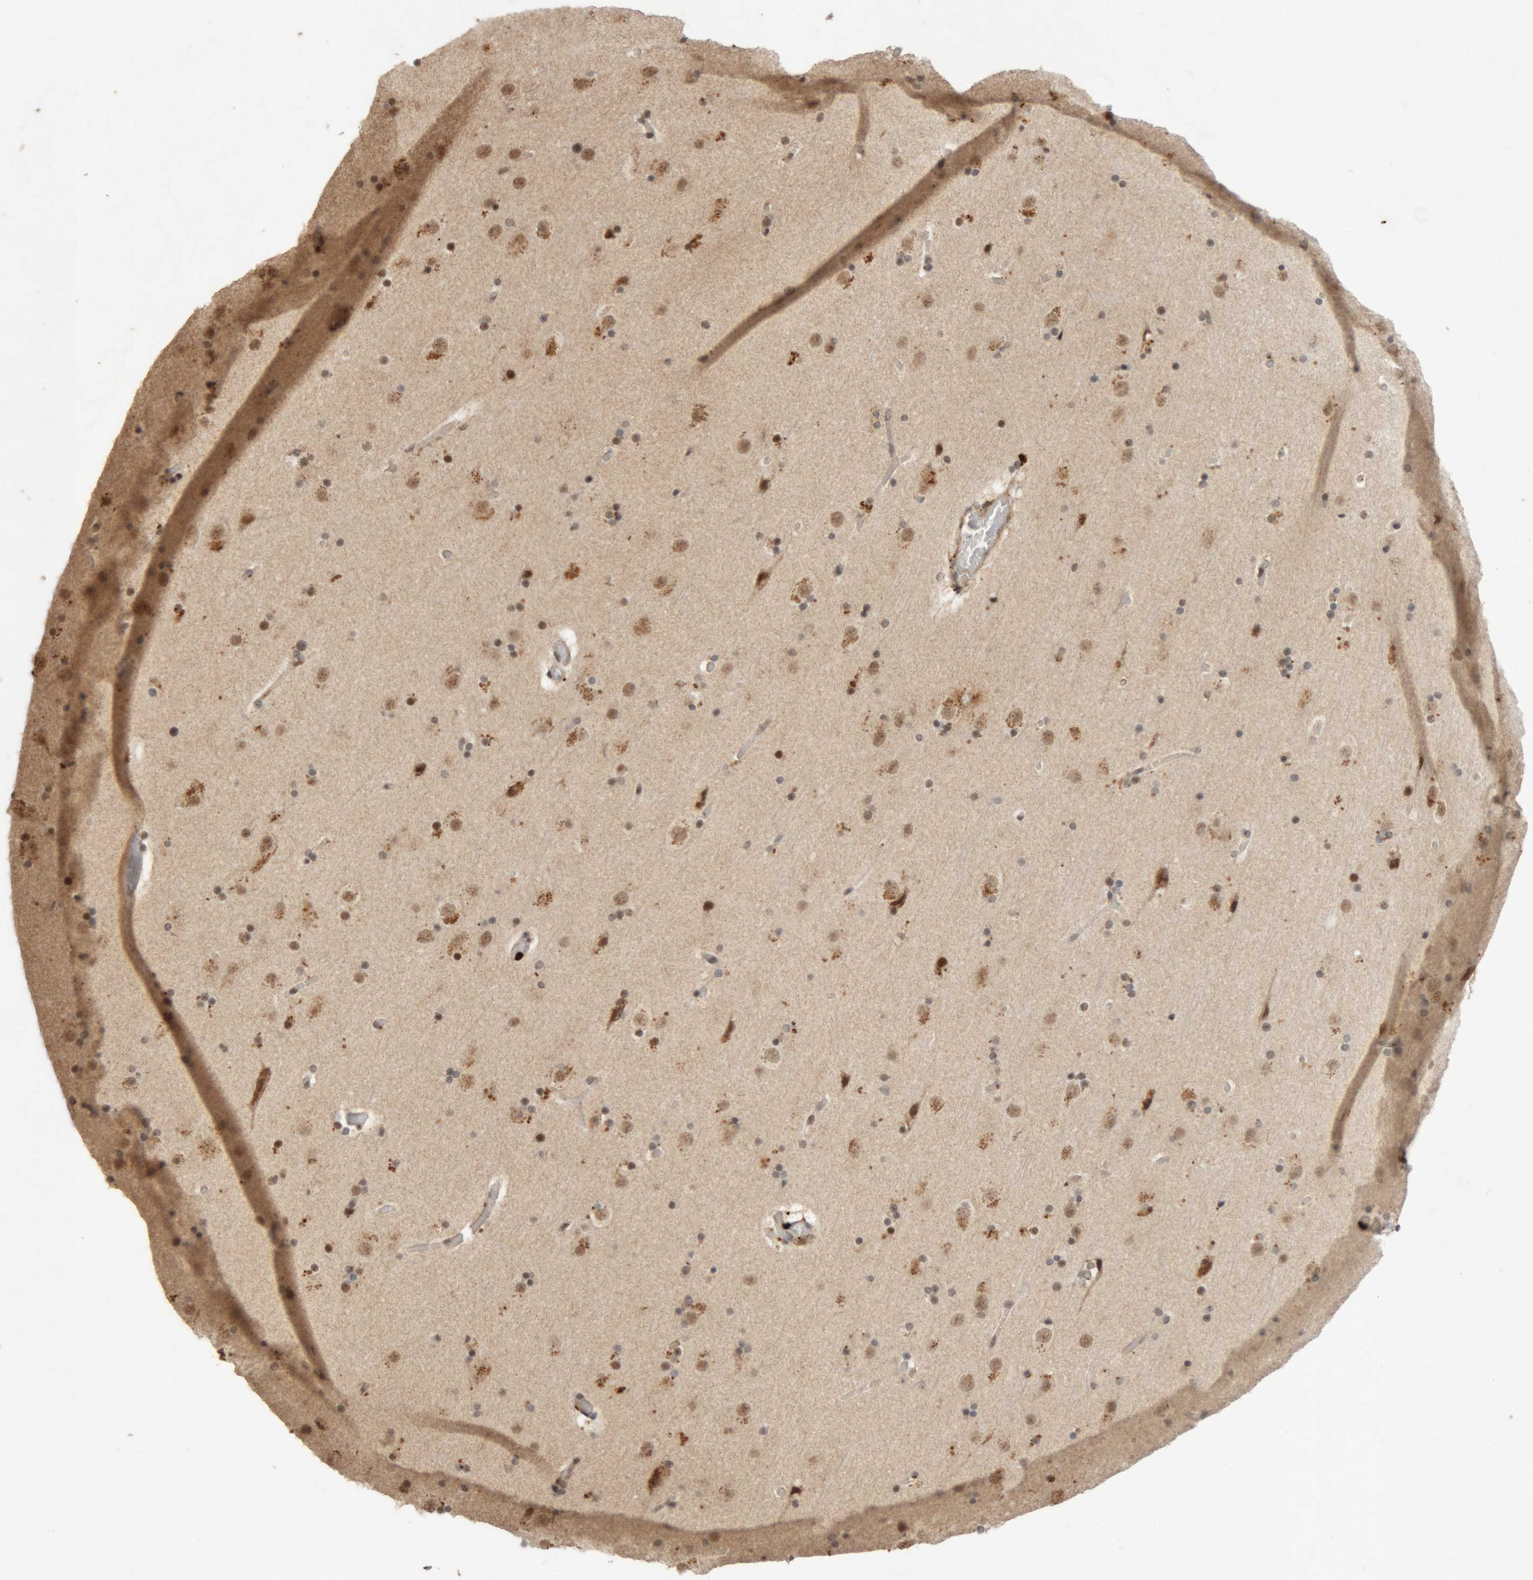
{"staining": {"intensity": "weak", "quantity": ">75%", "location": "cytoplasmic/membranous,nuclear"}, "tissue": "cerebral cortex", "cell_type": "Endothelial cells", "image_type": "normal", "snomed": [{"axis": "morphology", "description": "Normal tissue, NOS"}, {"axis": "topography", "description": "Cerebral cortex"}], "caption": "The micrograph exhibits staining of benign cerebral cortex, revealing weak cytoplasmic/membranous,nuclear protein staining (brown color) within endothelial cells.", "gene": "KEAP1", "patient": {"sex": "male", "age": 57}}